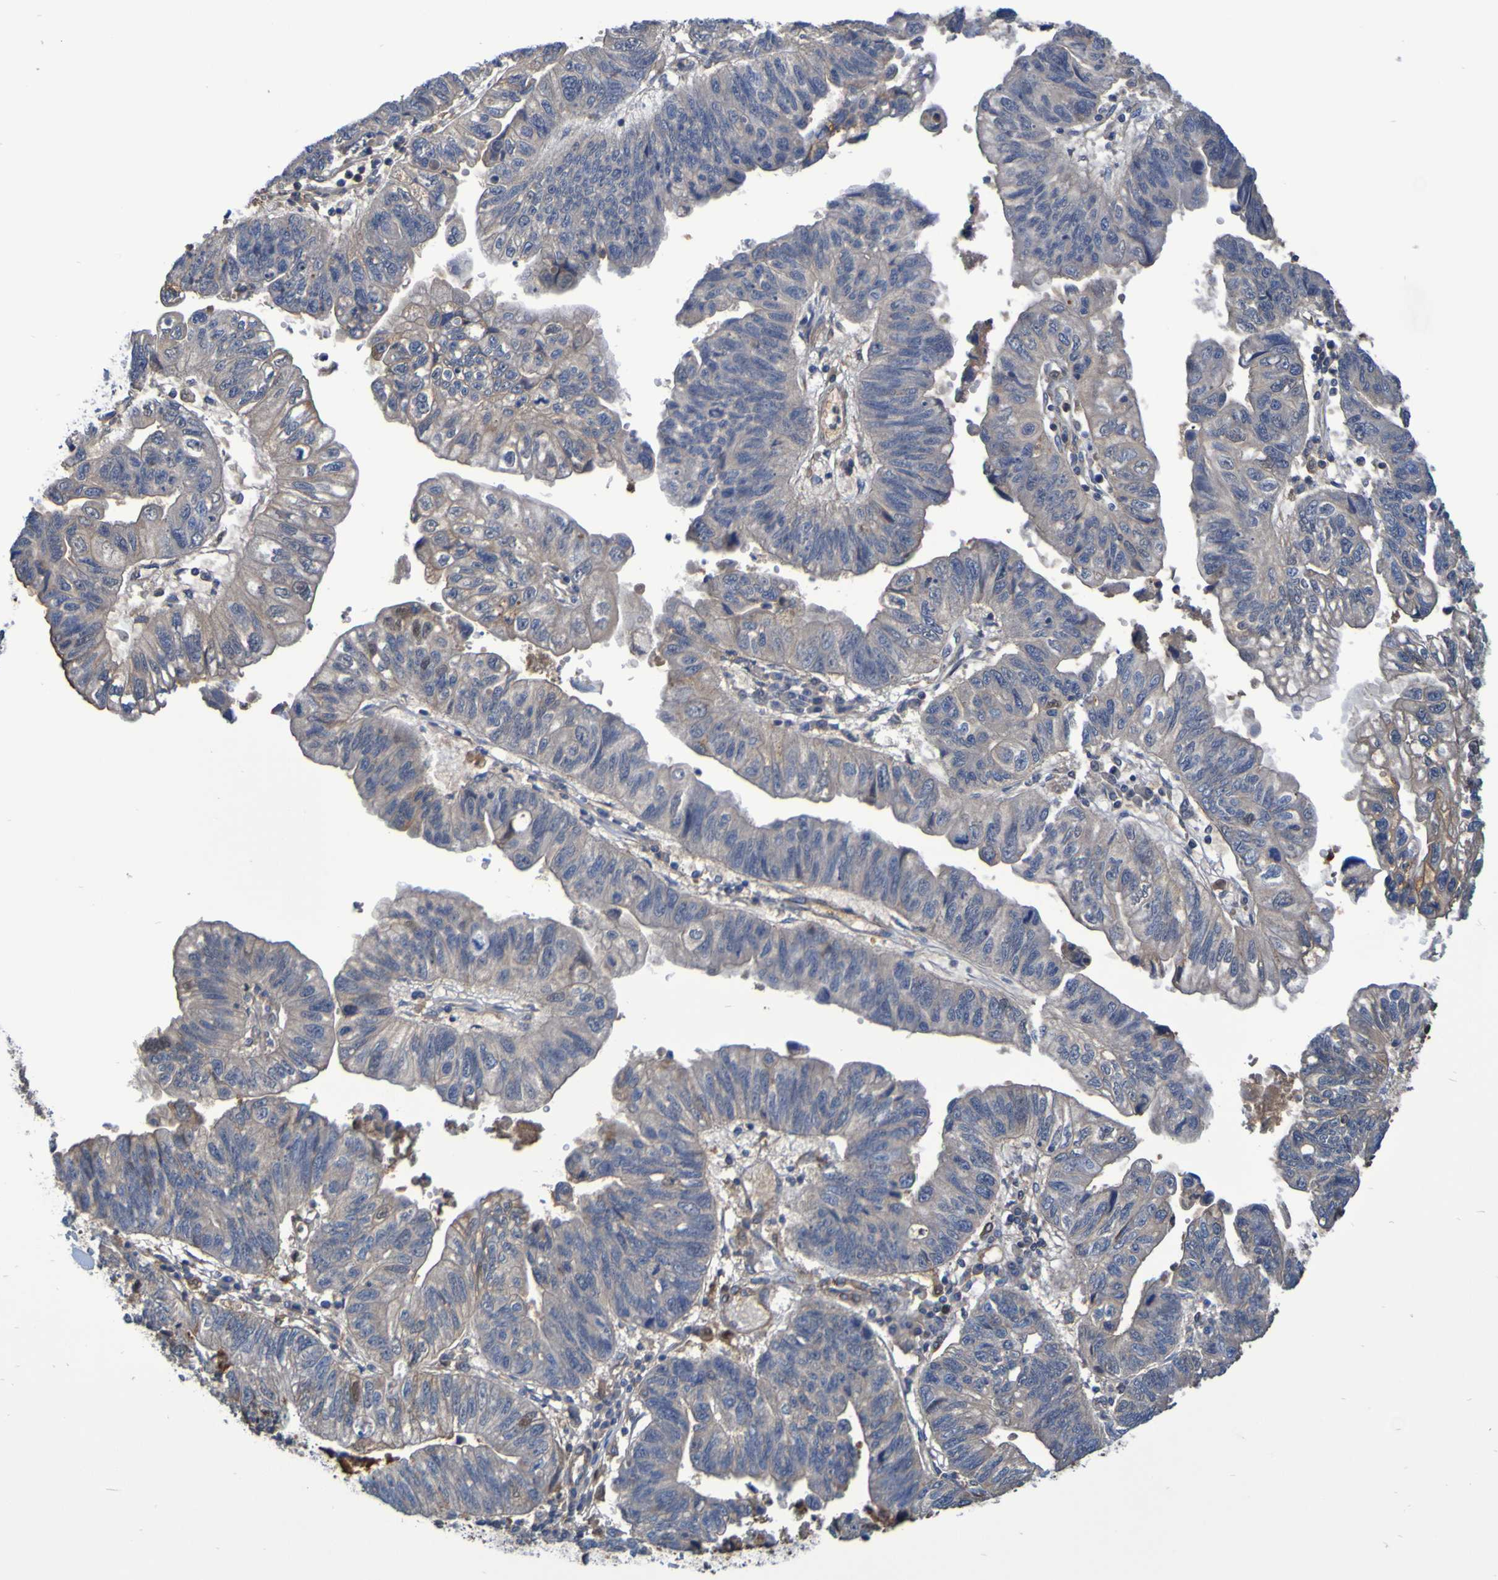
{"staining": {"intensity": "negative", "quantity": "none", "location": "none"}, "tissue": "stomach cancer", "cell_type": "Tumor cells", "image_type": "cancer", "snomed": [{"axis": "morphology", "description": "Adenocarcinoma, NOS"}, {"axis": "topography", "description": "Stomach"}], "caption": "Tumor cells are negative for brown protein staining in adenocarcinoma (stomach). The staining is performed using DAB (3,3'-diaminobenzidine) brown chromogen with nuclei counter-stained in using hematoxylin.", "gene": "GAB3", "patient": {"sex": "male", "age": 59}}